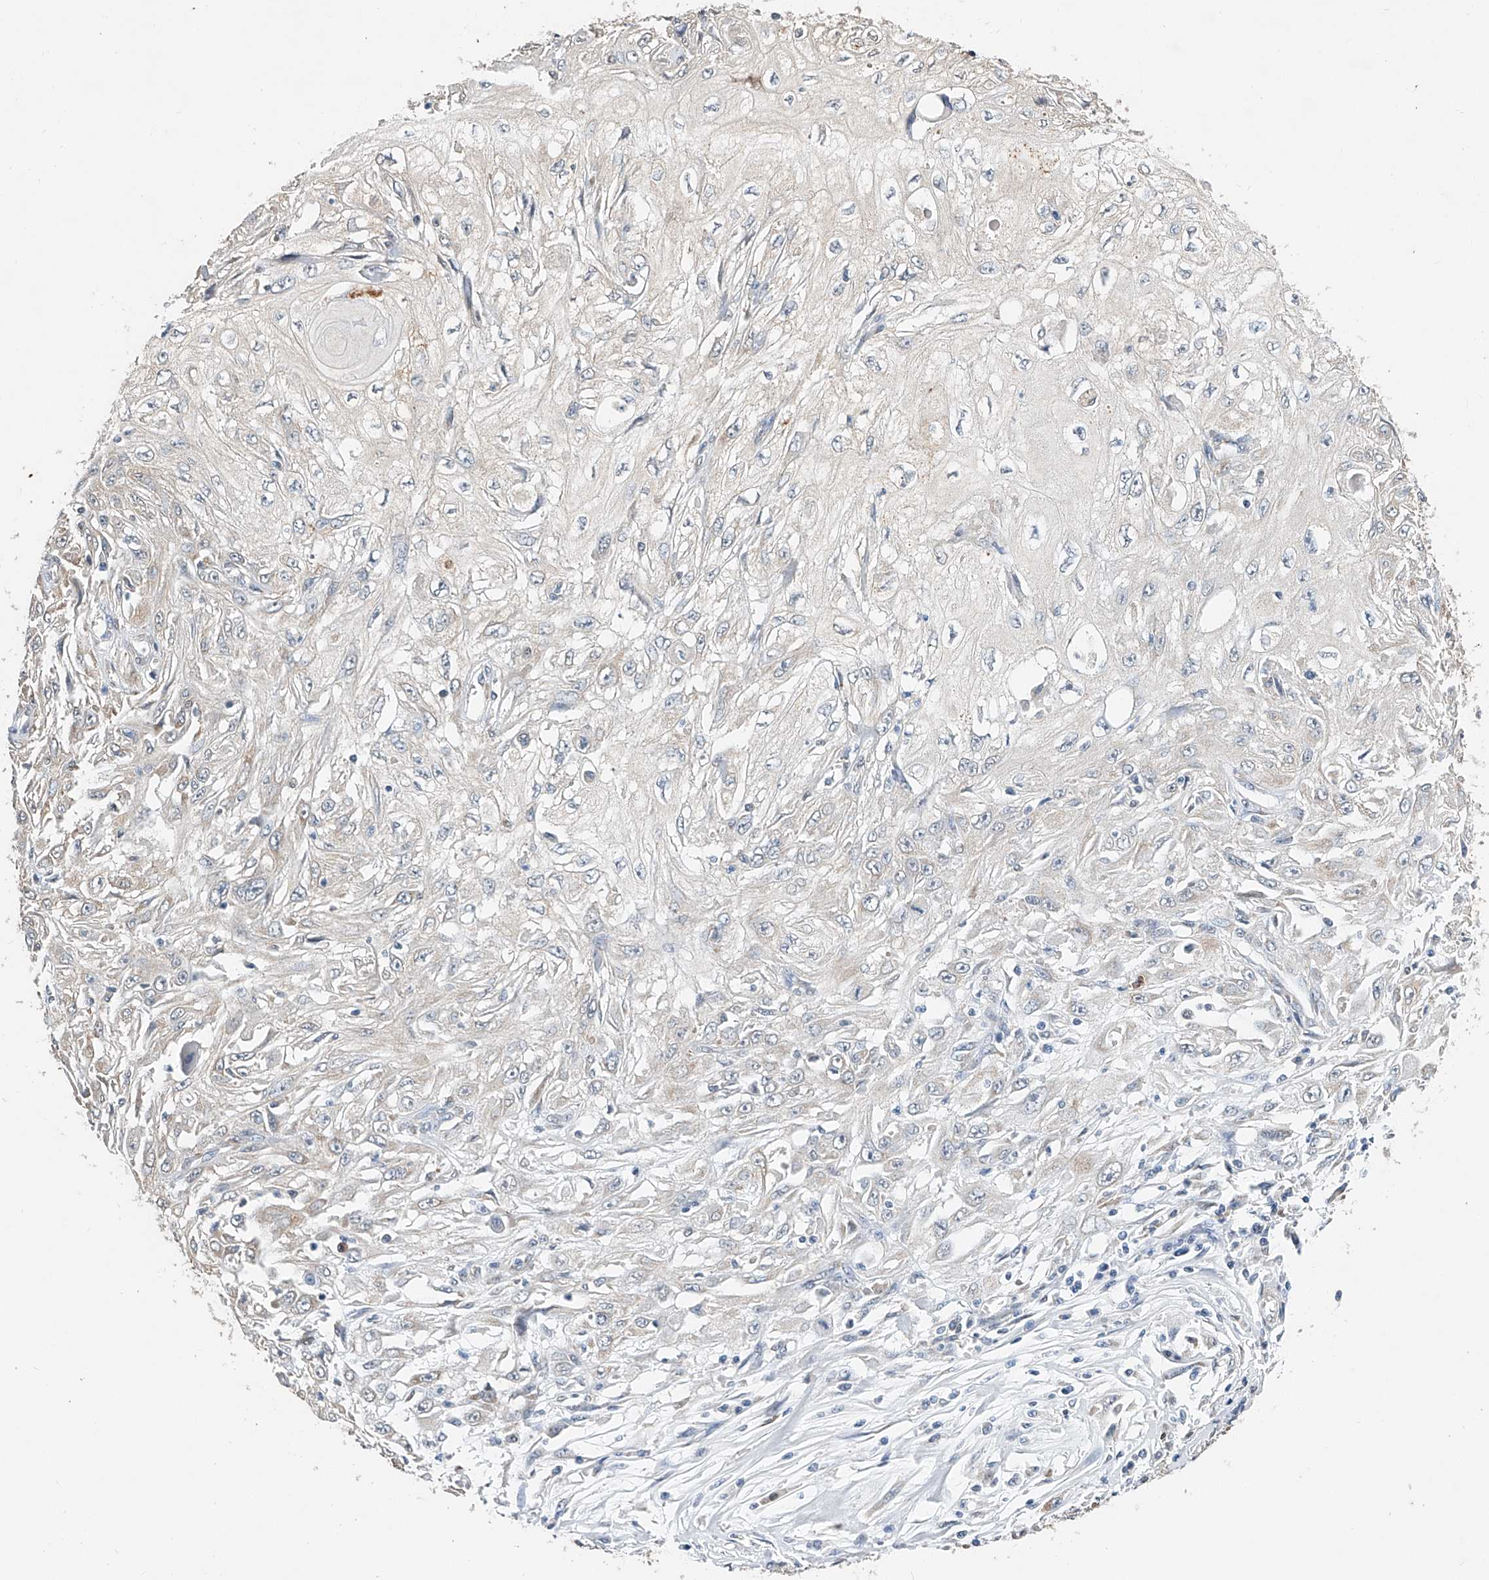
{"staining": {"intensity": "negative", "quantity": "none", "location": "none"}, "tissue": "skin cancer", "cell_type": "Tumor cells", "image_type": "cancer", "snomed": [{"axis": "morphology", "description": "Squamous cell carcinoma, NOS"}, {"axis": "topography", "description": "Skin"}], "caption": "Immunohistochemical staining of skin cancer displays no significant positivity in tumor cells.", "gene": "CTDP1", "patient": {"sex": "male", "age": 75}}